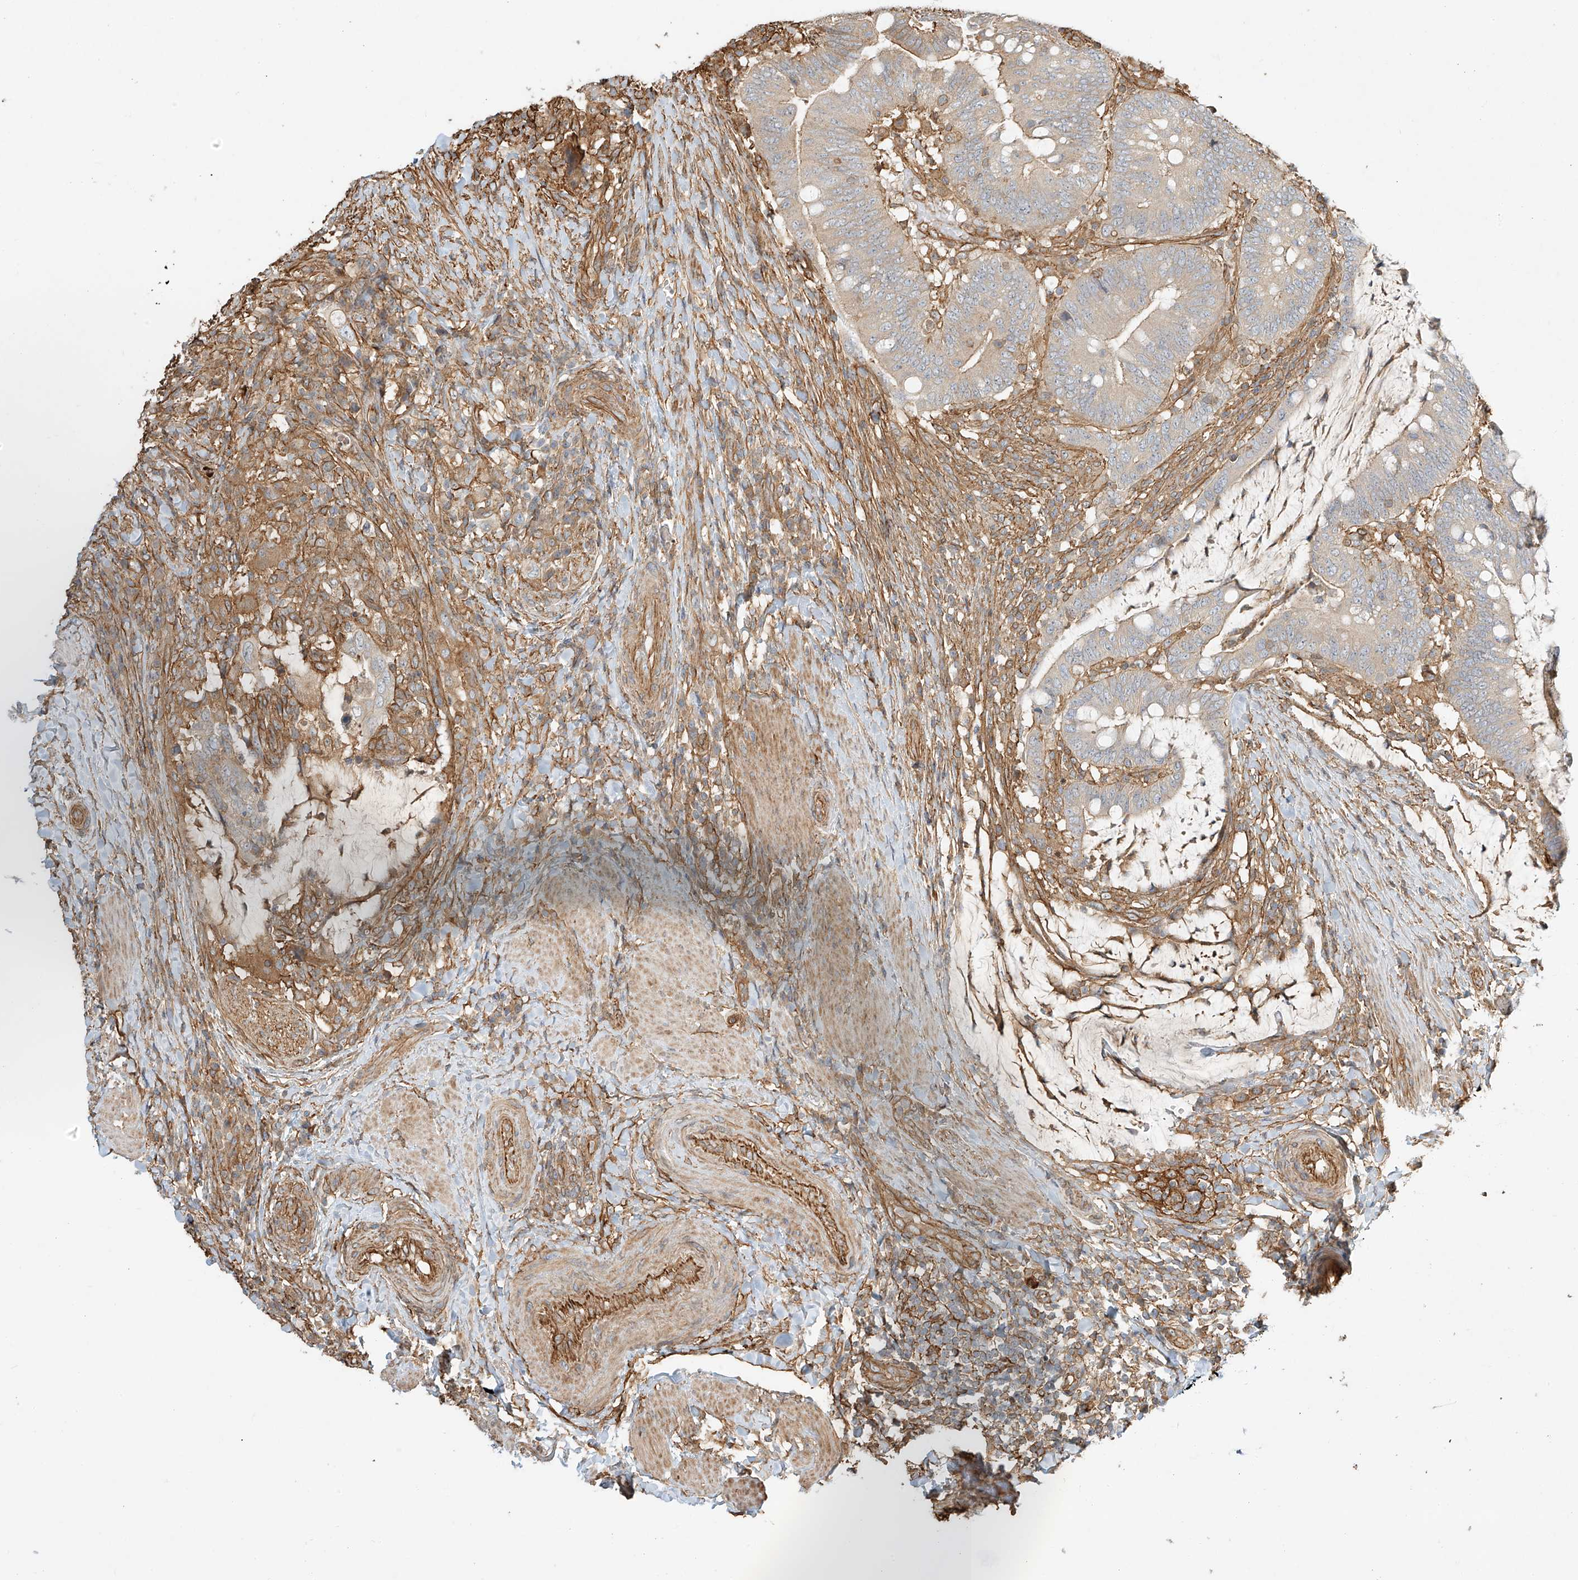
{"staining": {"intensity": "moderate", "quantity": "<25%", "location": "cytoplasmic/membranous"}, "tissue": "colorectal cancer", "cell_type": "Tumor cells", "image_type": "cancer", "snomed": [{"axis": "morphology", "description": "Adenocarcinoma, NOS"}, {"axis": "topography", "description": "Colon"}], "caption": "Immunohistochemistry (DAB (3,3'-diaminobenzidine)) staining of colorectal cancer reveals moderate cytoplasmic/membranous protein positivity in about <25% of tumor cells.", "gene": "CSMD3", "patient": {"sex": "female", "age": 66}}